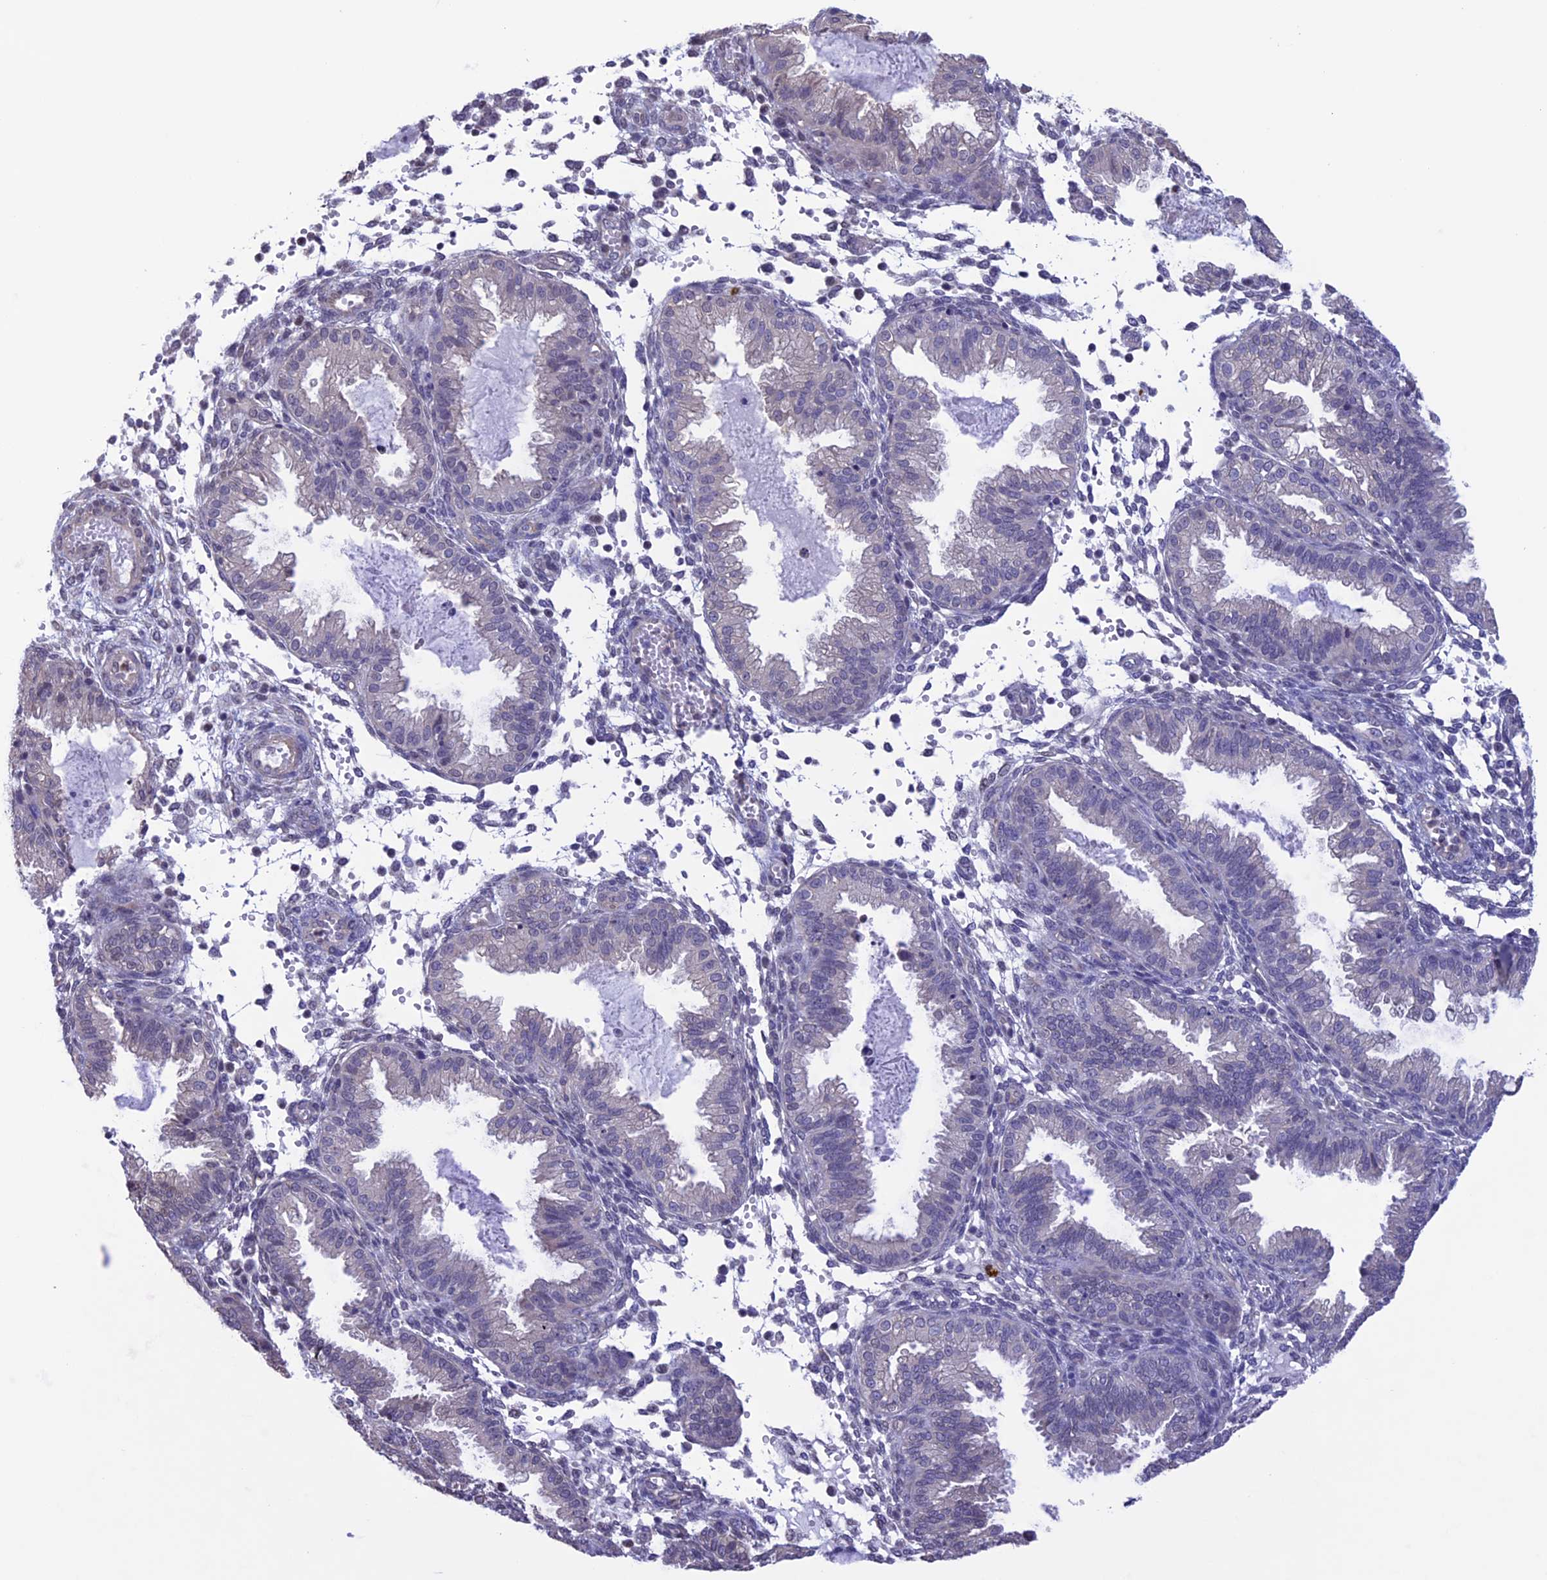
{"staining": {"intensity": "negative", "quantity": "none", "location": "none"}, "tissue": "endometrium", "cell_type": "Cells in endometrial stroma", "image_type": "normal", "snomed": [{"axis": "morphology", "description": "Normal tissue, NOS"}, {"axis": "topography", "description": "Endometrium"}], "caption": "IHC photomicrograph of benign human endometrium stained for a protein (brown), which displays no staining in cells in endometrial stroma.", "gene": "SLC1A6", "patient": {"sex": "female", "age": 33}}